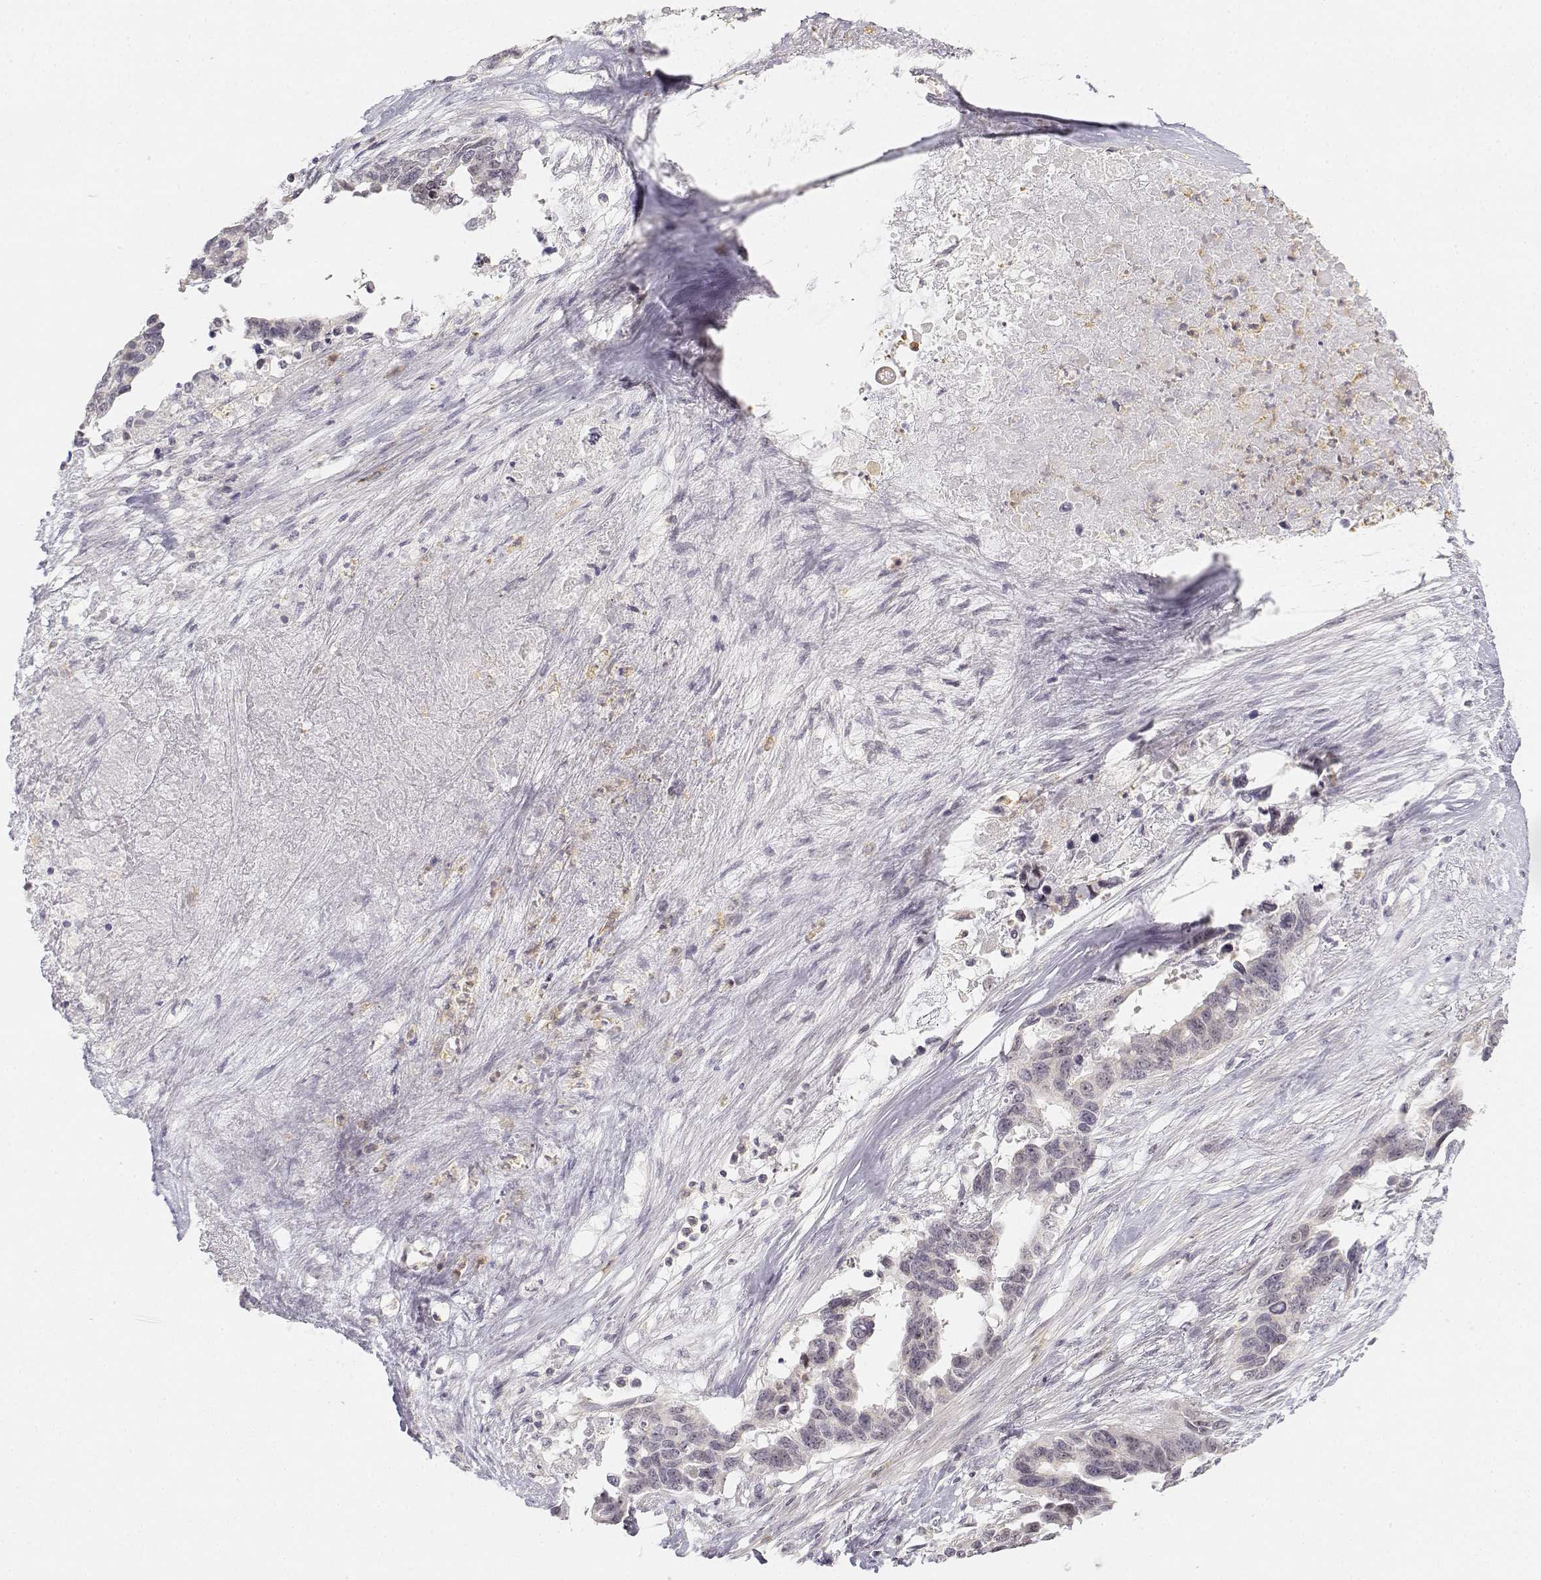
{"staining": {"intensity": "negative", "quantity": "none", "location": "none"}, "tissue": "ovarian cancer", "cell_type": "Tumor cells", "image_type": "cancer", "snomed": [{"axis": "morphology", "description": "Cystadenocarcinoma, serous, NOS"}, {"axis": "topography", "description": "Ovary"}], "caption": "An immunohistochemistry photomicrograph of serous cystadenocarcinoma (ovarian) is shown. There is no staining in tumor cells of serous cystadenocarcinoma (ovarian).", "gene": "GLIPR1L2", "patient": {"sex": "female", "age": 69}}